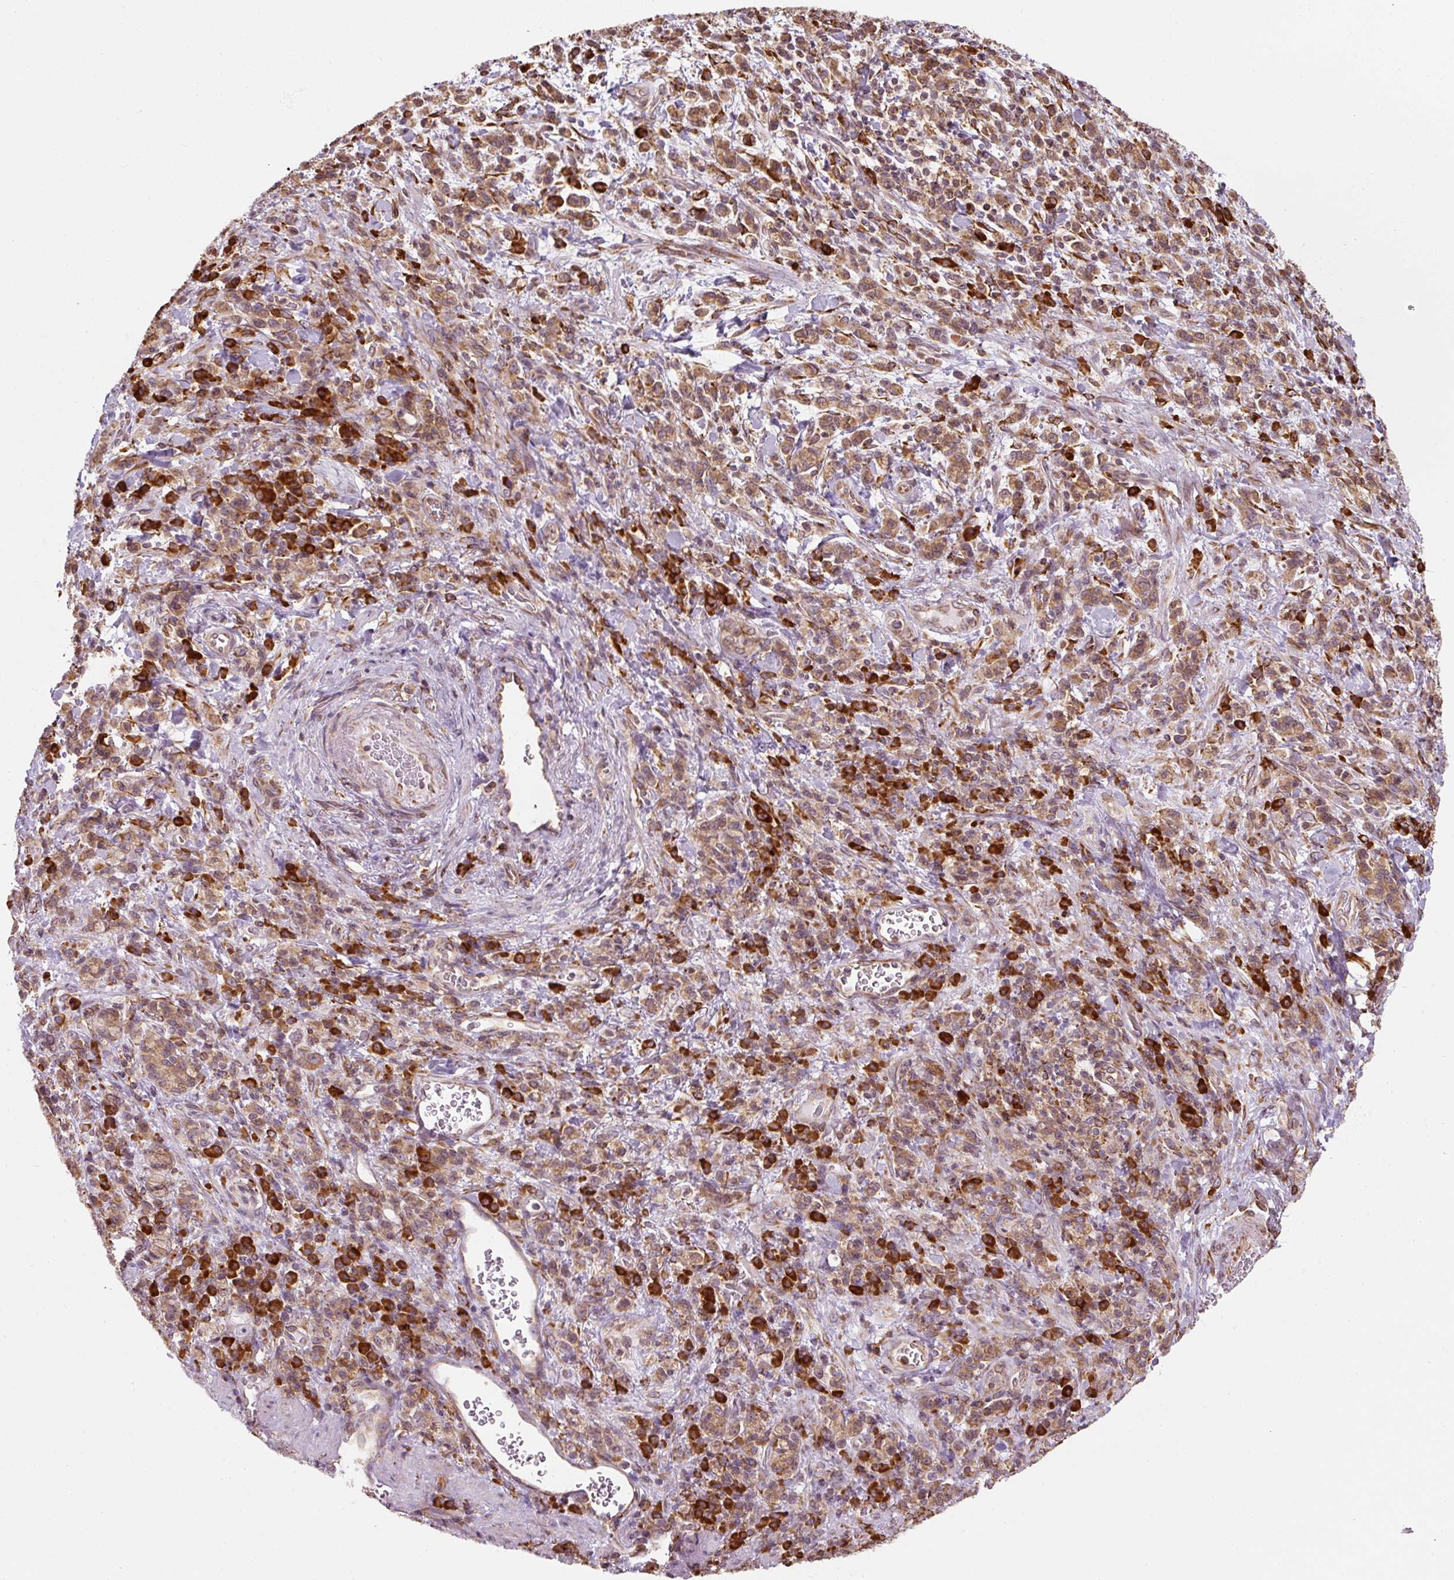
{"staining": {"intensity": "moderate", "quantity": ">75%", "location": "cytoplasmic/membranous"}, "tissue": "stomach cancer", "cell_type": "Tumor cells", "image_type": "cancer", "snomed": [{"axis": "morphology", "description": "Adenocarcinoma, NOS"}, {"axis": "topography", "description": "Stomach"}], "caption": "Stomach cancer tissue demonstrates moderate cytoplasmic/membranous staining in about >75% of tumor cells, visualized by immunohistochemistry.", "gene": "PRKCSH", "patient": {"sex": "male", "age": 76}}